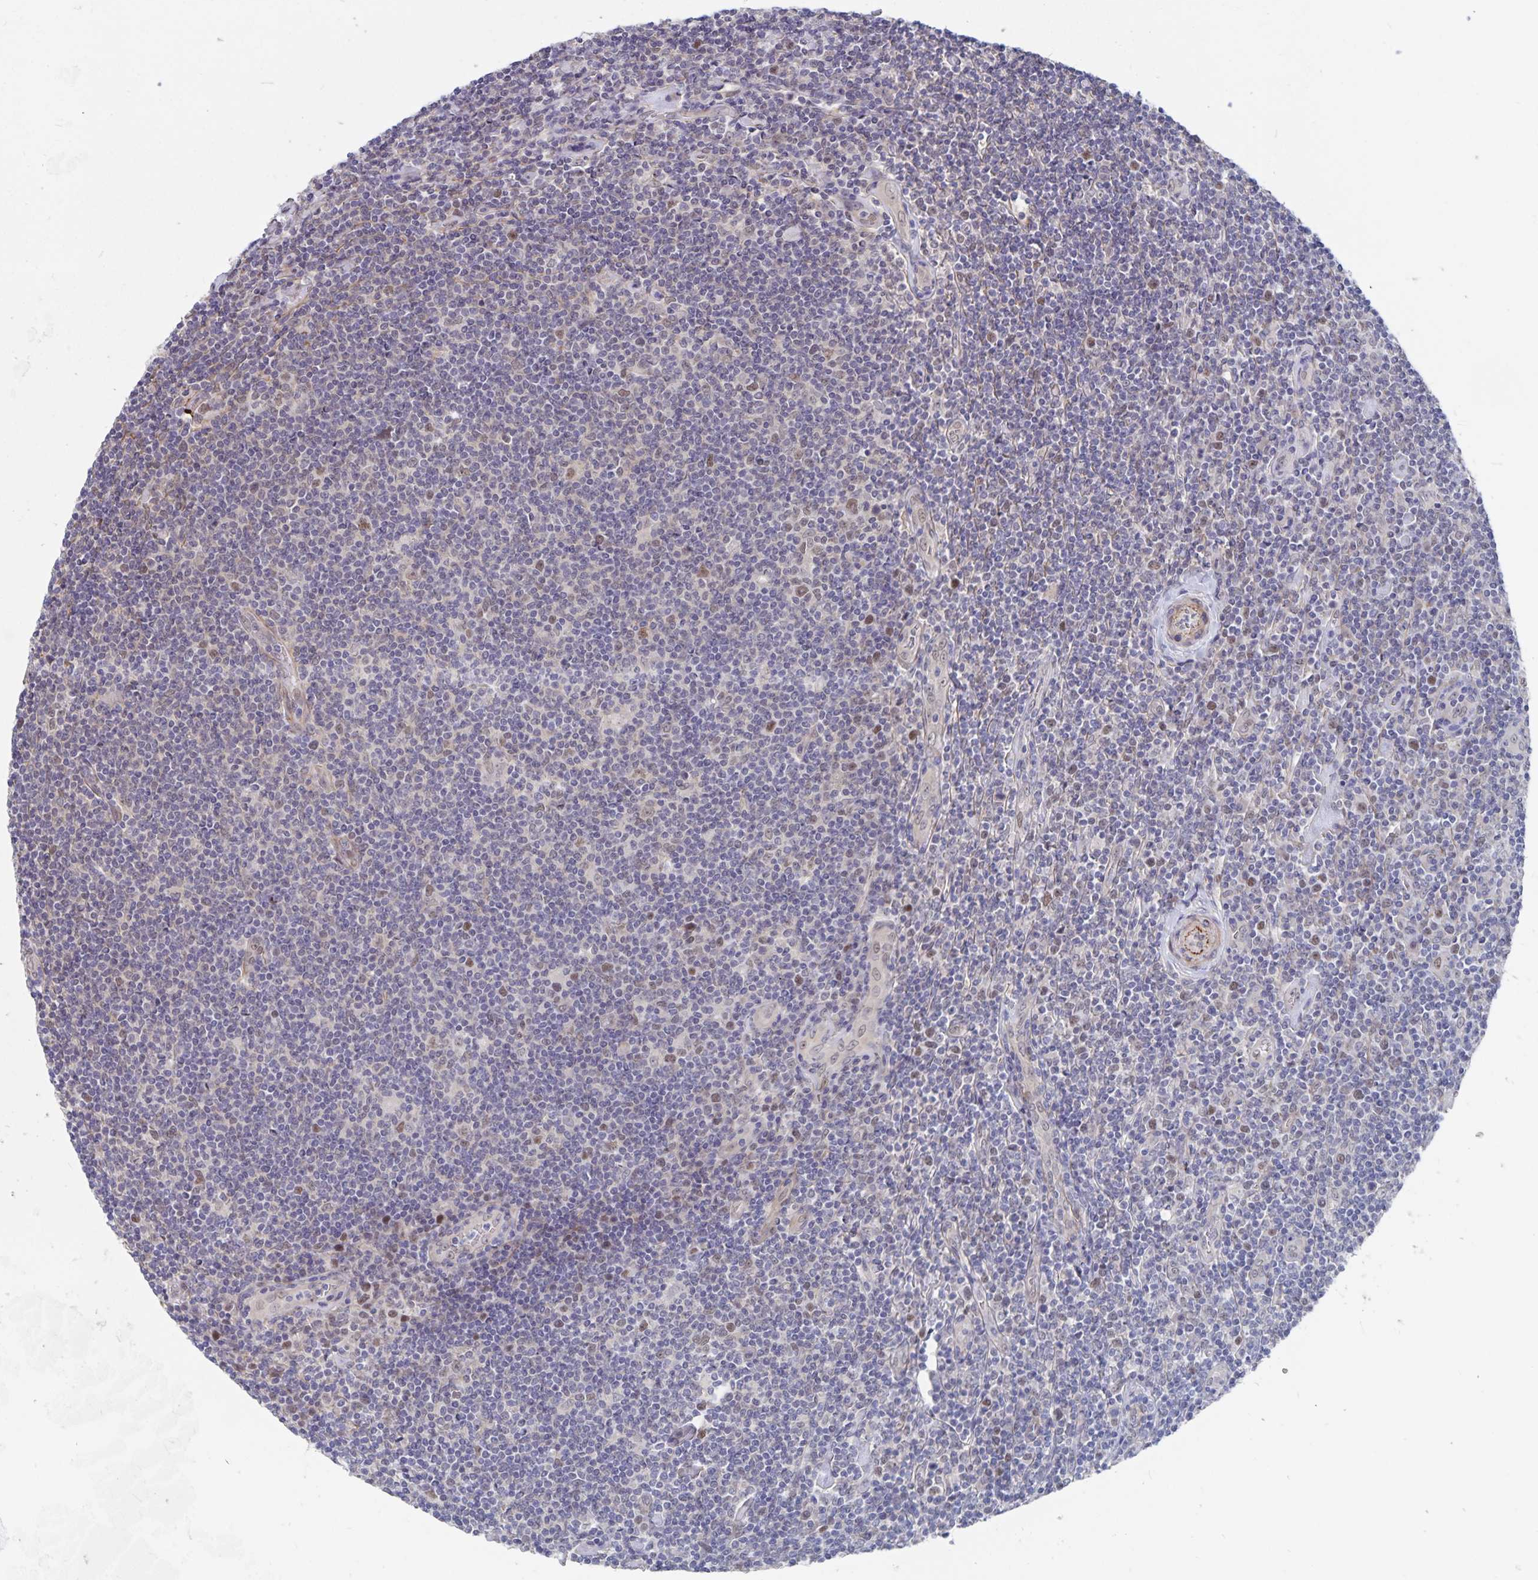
{"staining": {"intensity": "weak", "quantity": "<25%", "location": "nuclear"}, "tissue": "lymphoma", "cell_type": "Tumor cells", "image_type": "cancer", "snomed": [{"axis": "morphology", "description": "Hodgkin's disease, NOS"}, {"axis": "topography", "description": "Lymph node"}], "caption": "Immunohistochemistry (IHC) of human Hodgkin's disease shows no expression in tumor cells. (Stains: DAB (3,3'-diaminobenzidine) immunohistochemistry (IHC) with hematoxylin counter stain, Microscopy: brightfield microscopy at high magnification).", "gene": "BAG6", "patient": {"sex": "male", "age": 40}}